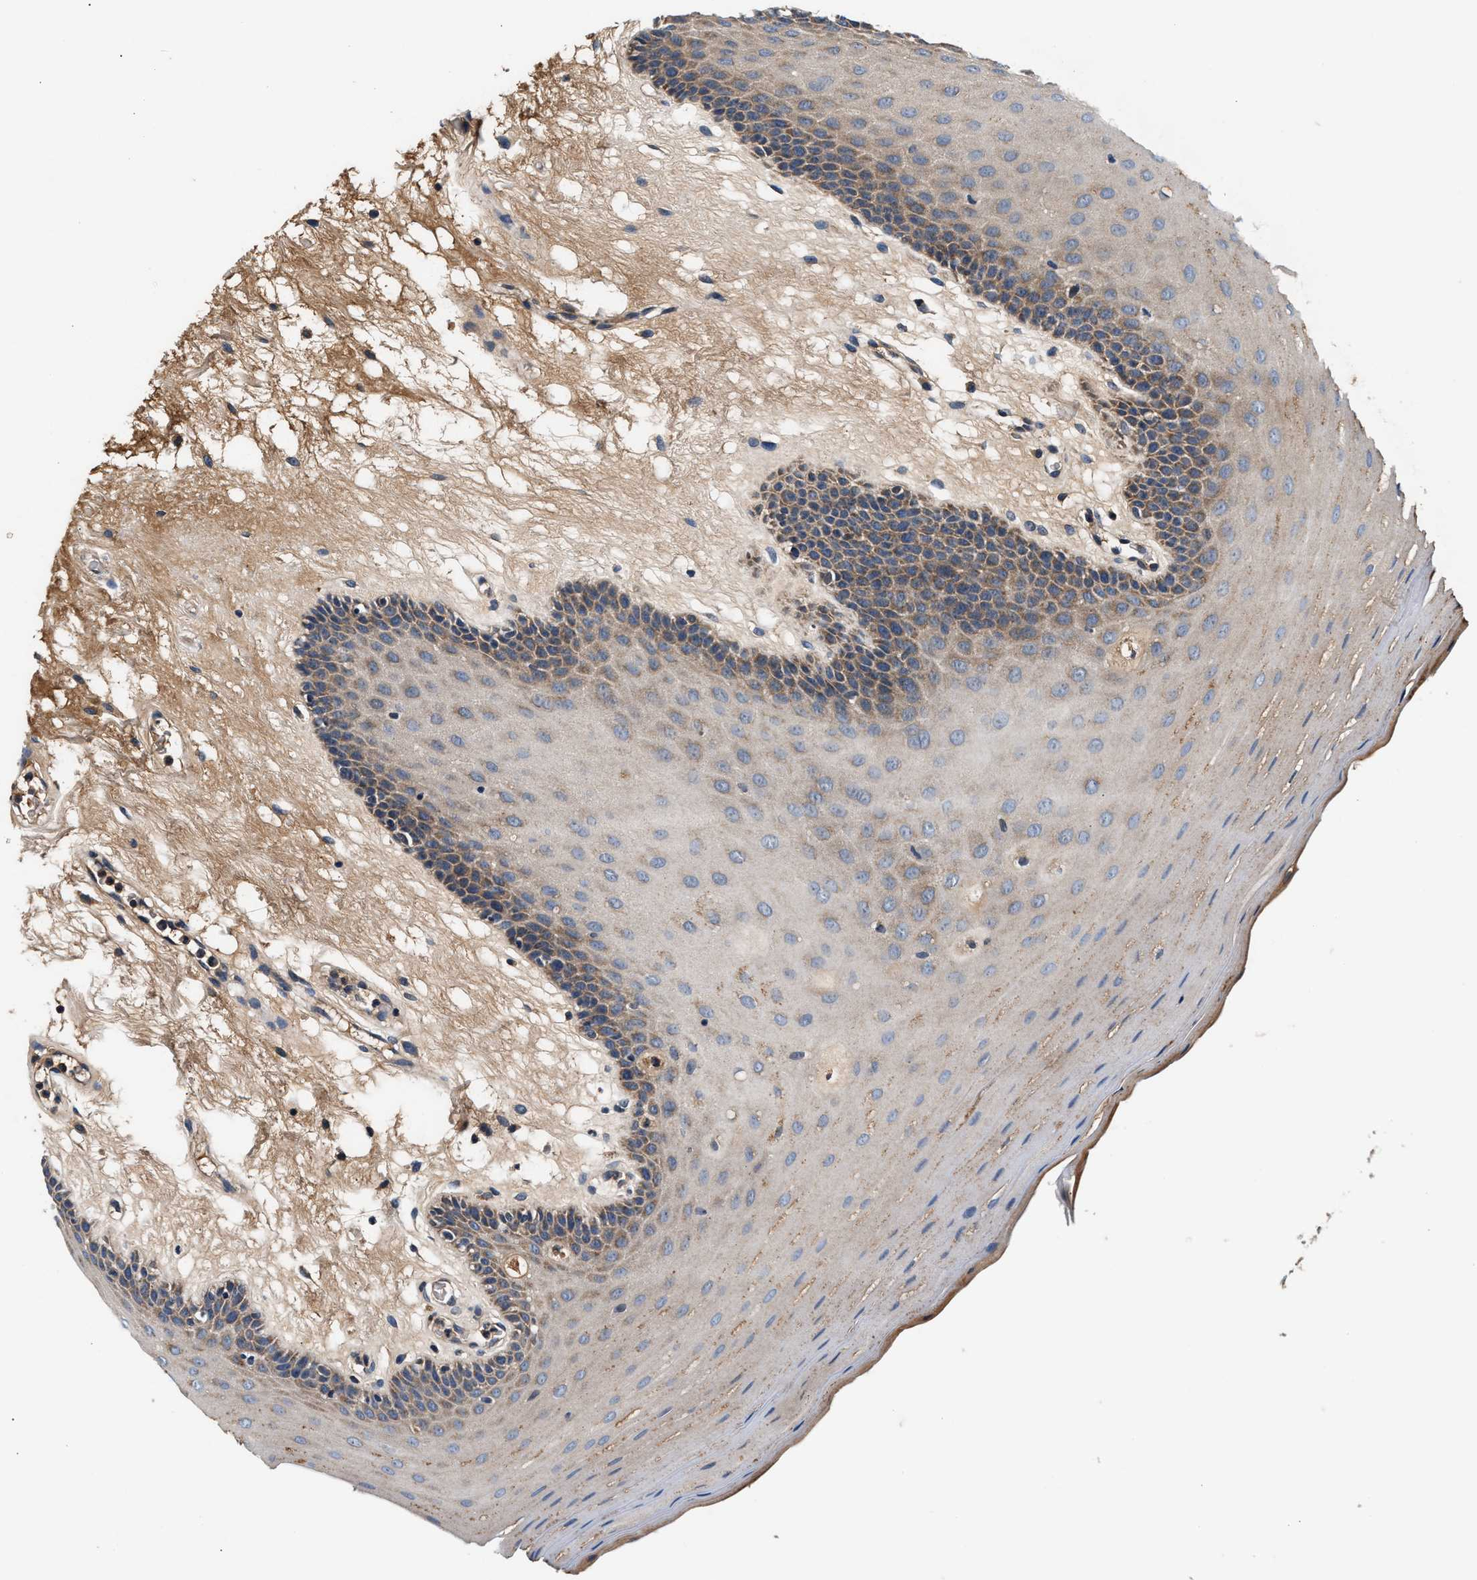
{"staining": {"intensity": "moderate", "quantity": "<25%", "location": "cytoplasmic/membranous"}, "tissue": "oral mucosa", "cell_type": "Squamous epithelial cells", "image_type": "normal", "snomed": [{"axis": "morphology", "description": "Normal tissue, NOS"}, {"axis": "morphology", "description": "Squamous cell carcinoma, NOS"}, {"axis": "topography", "description": "Skeletal muscle"}, {"axis": "topography", "description": "Oral tissue"}, {"axis": "topography", "description": "Head-Neck"}], "caption": "A brown stain highlights moderate cytoplasmic/membranous positivity of a protein in squamous epithelial cells of unremarkable oral mucosa. Using DAB (3,3'-diaminobenzidine) (brown) and hematoxylin (blue) stains, captured at high magnification using brightfield microscopy.", "gene": "IMMT", "patient": {"sex": "male", "age": 71}}